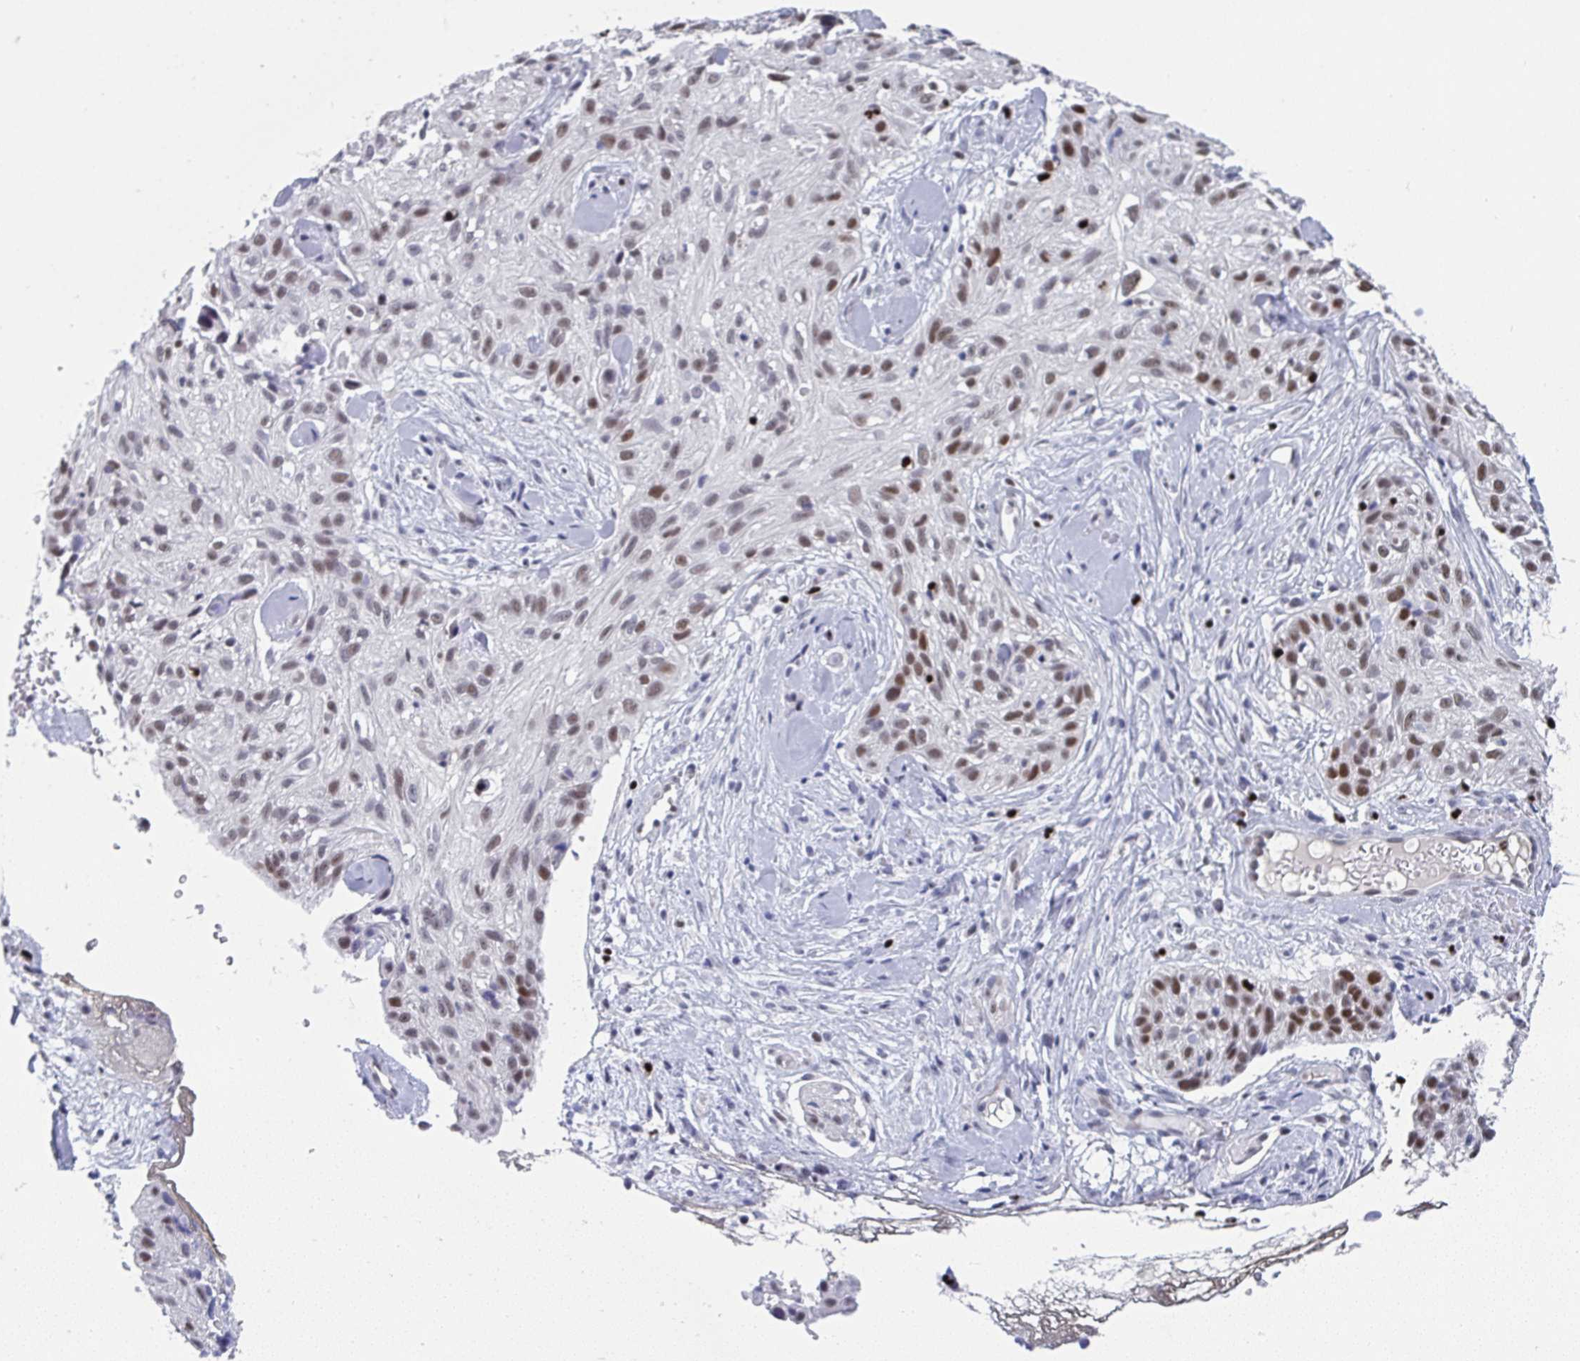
{"staining": {"intensity": "moderate", "quantity": "25%-75%", "location": "nuclear"}, "tissue": "skin cancer", "cell_type": "Tumor cells", "image_type": "cancer", "snomed": [{"axis": "morphology", "description": "Squamous cell carcinoma, NOS"}, {"axis": "topography", "description": "Skin"}], "caption": "Immunohistochemistry (IHC) histopathology image of neoplastic tissue: squamous cell carcinoma (skin) stained using immunohistochemistry displays medium levels of moderate protein expression localized specifically in the nuclear of tumor cells, appearing as a nuclear brown color.", "gene": "JDP2", "patient": {"sex": "male", "age": 82}}